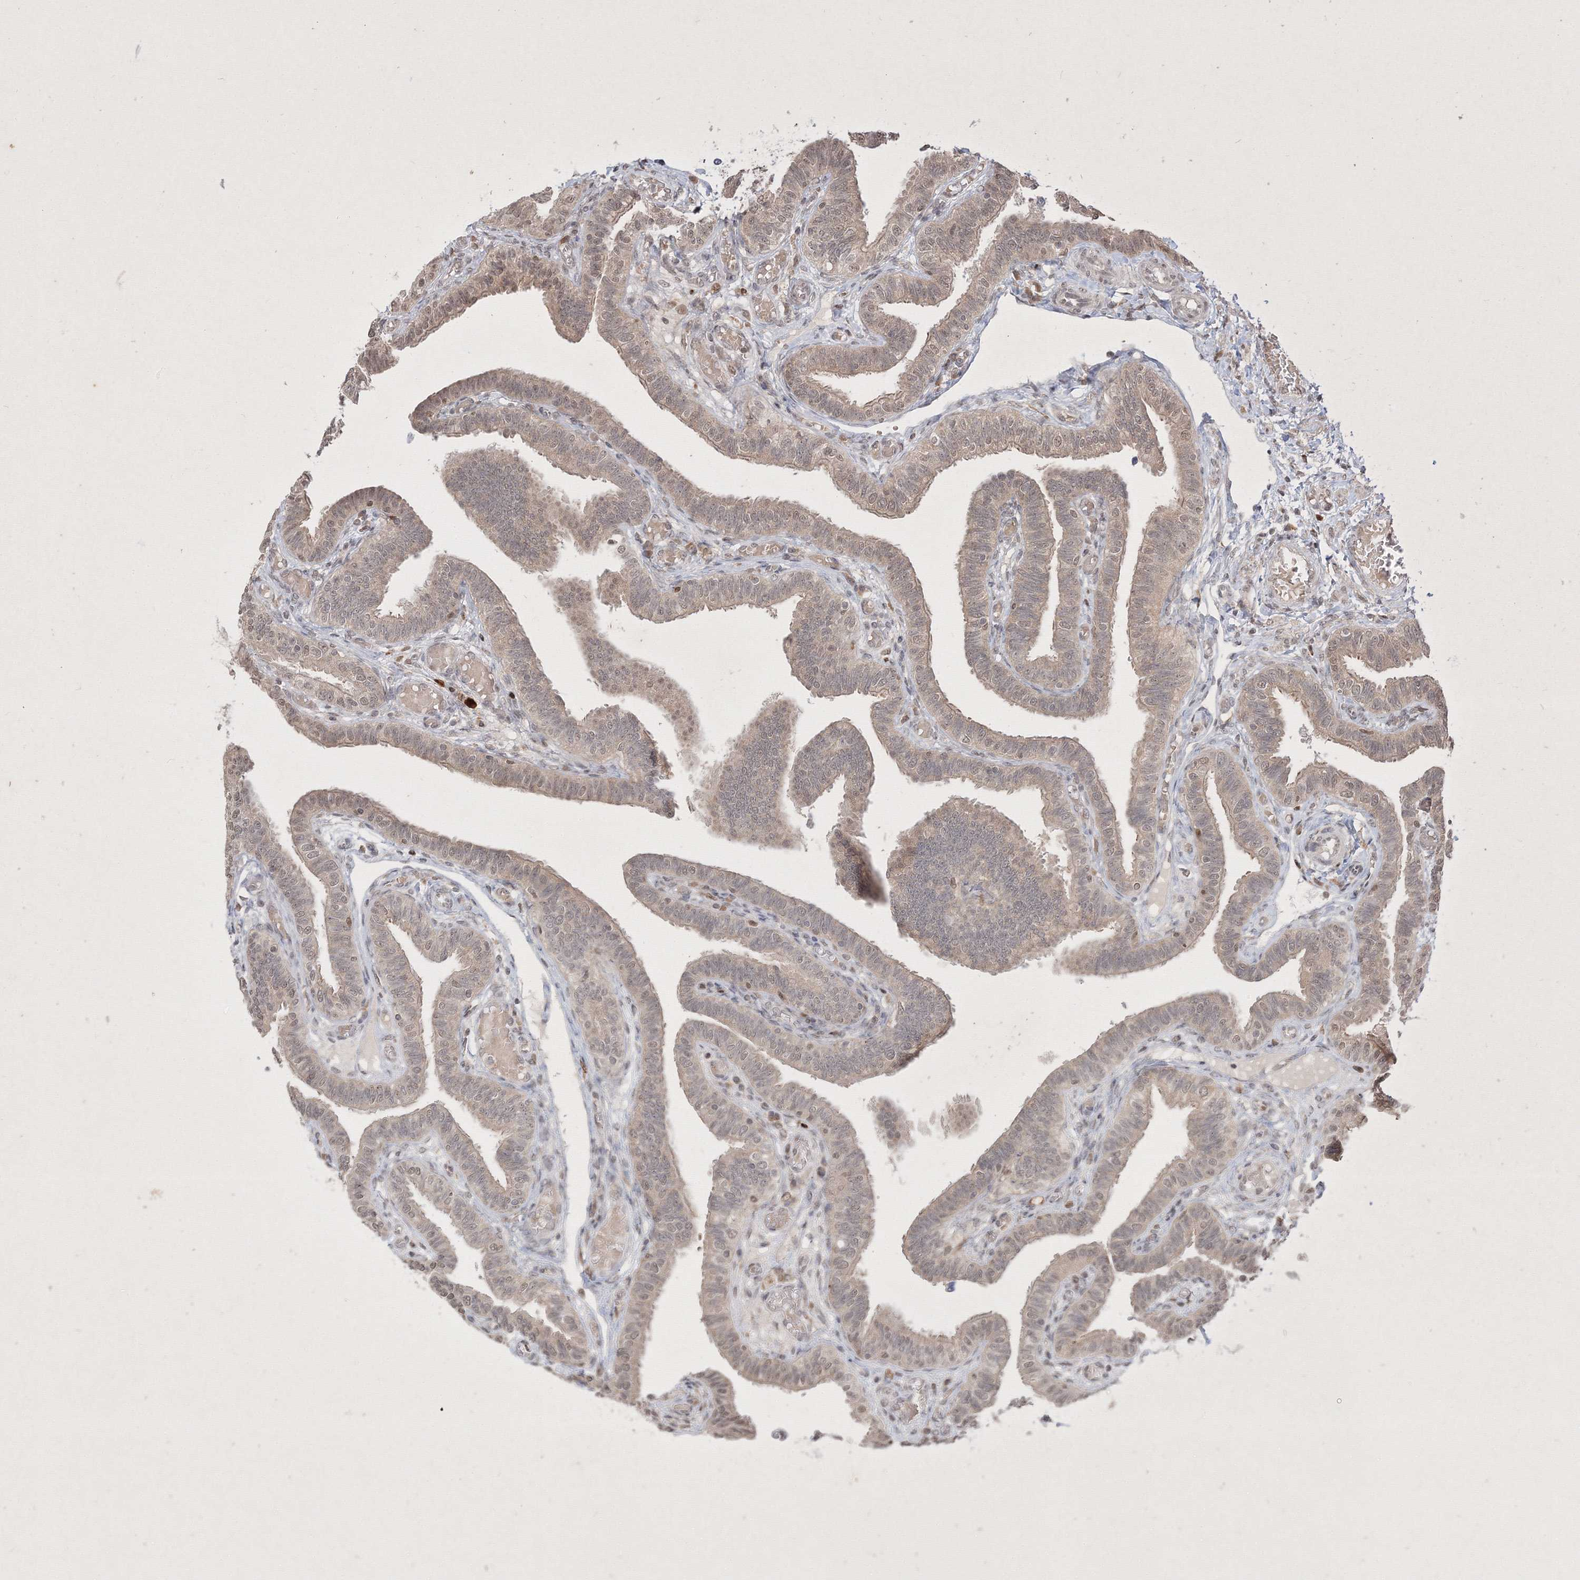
{"staining": {"intensity": "weak", "quantity": "<25%", "location": "cytoplasmic/membranous,nuclear"}, "tissue": "fallopian tube", "cell_type": "Glandular cells", "image_type": "normal", "snomed": [{"axis": "morphology", "description": "Normal tissue, NOS"}, {"axis": "topography", "description": "Fallopian tube"}], "caption": "Protein analysis of unremarkable fallopian tube displays no significant expression in glandular cells.", "gene": "TAB1", "patient": {"sex": "female", "age": 39}}